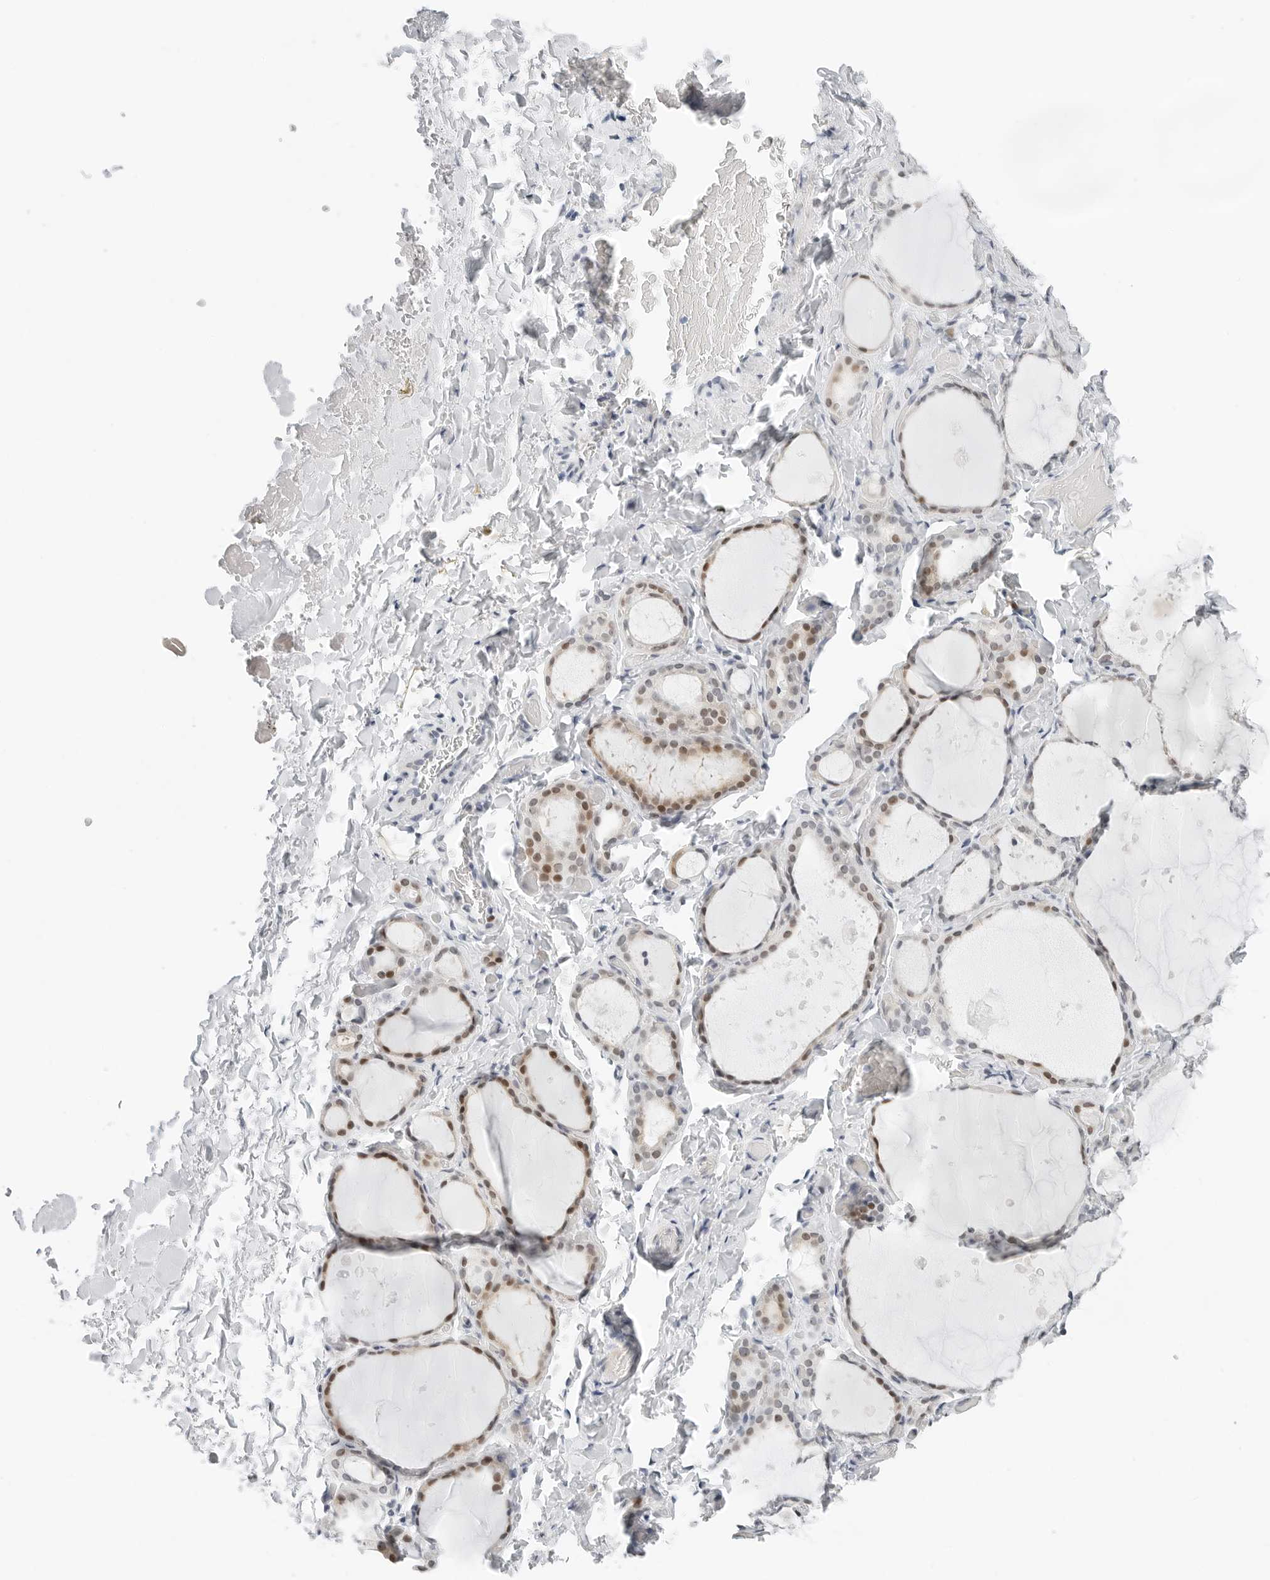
{"staining": {"intensity": "strong", "quantity": "25%-75%", "location": "nuclear"}, "tissue": "thyroid gland", "cell_type": "Glandular cells", "image_type": "normal", "snomed": [{"axis": "morphology", "description": "Normal tissue, NOS"}, {"axis": "topography", "description": "Thyroid gland"}], "caption": "Normal thyroid gland displays strong nuclear staining in approximately 25%-75% of glandular cells.", "gene": "NTMT2", "patient": {"sex": "female", "age": 44}}